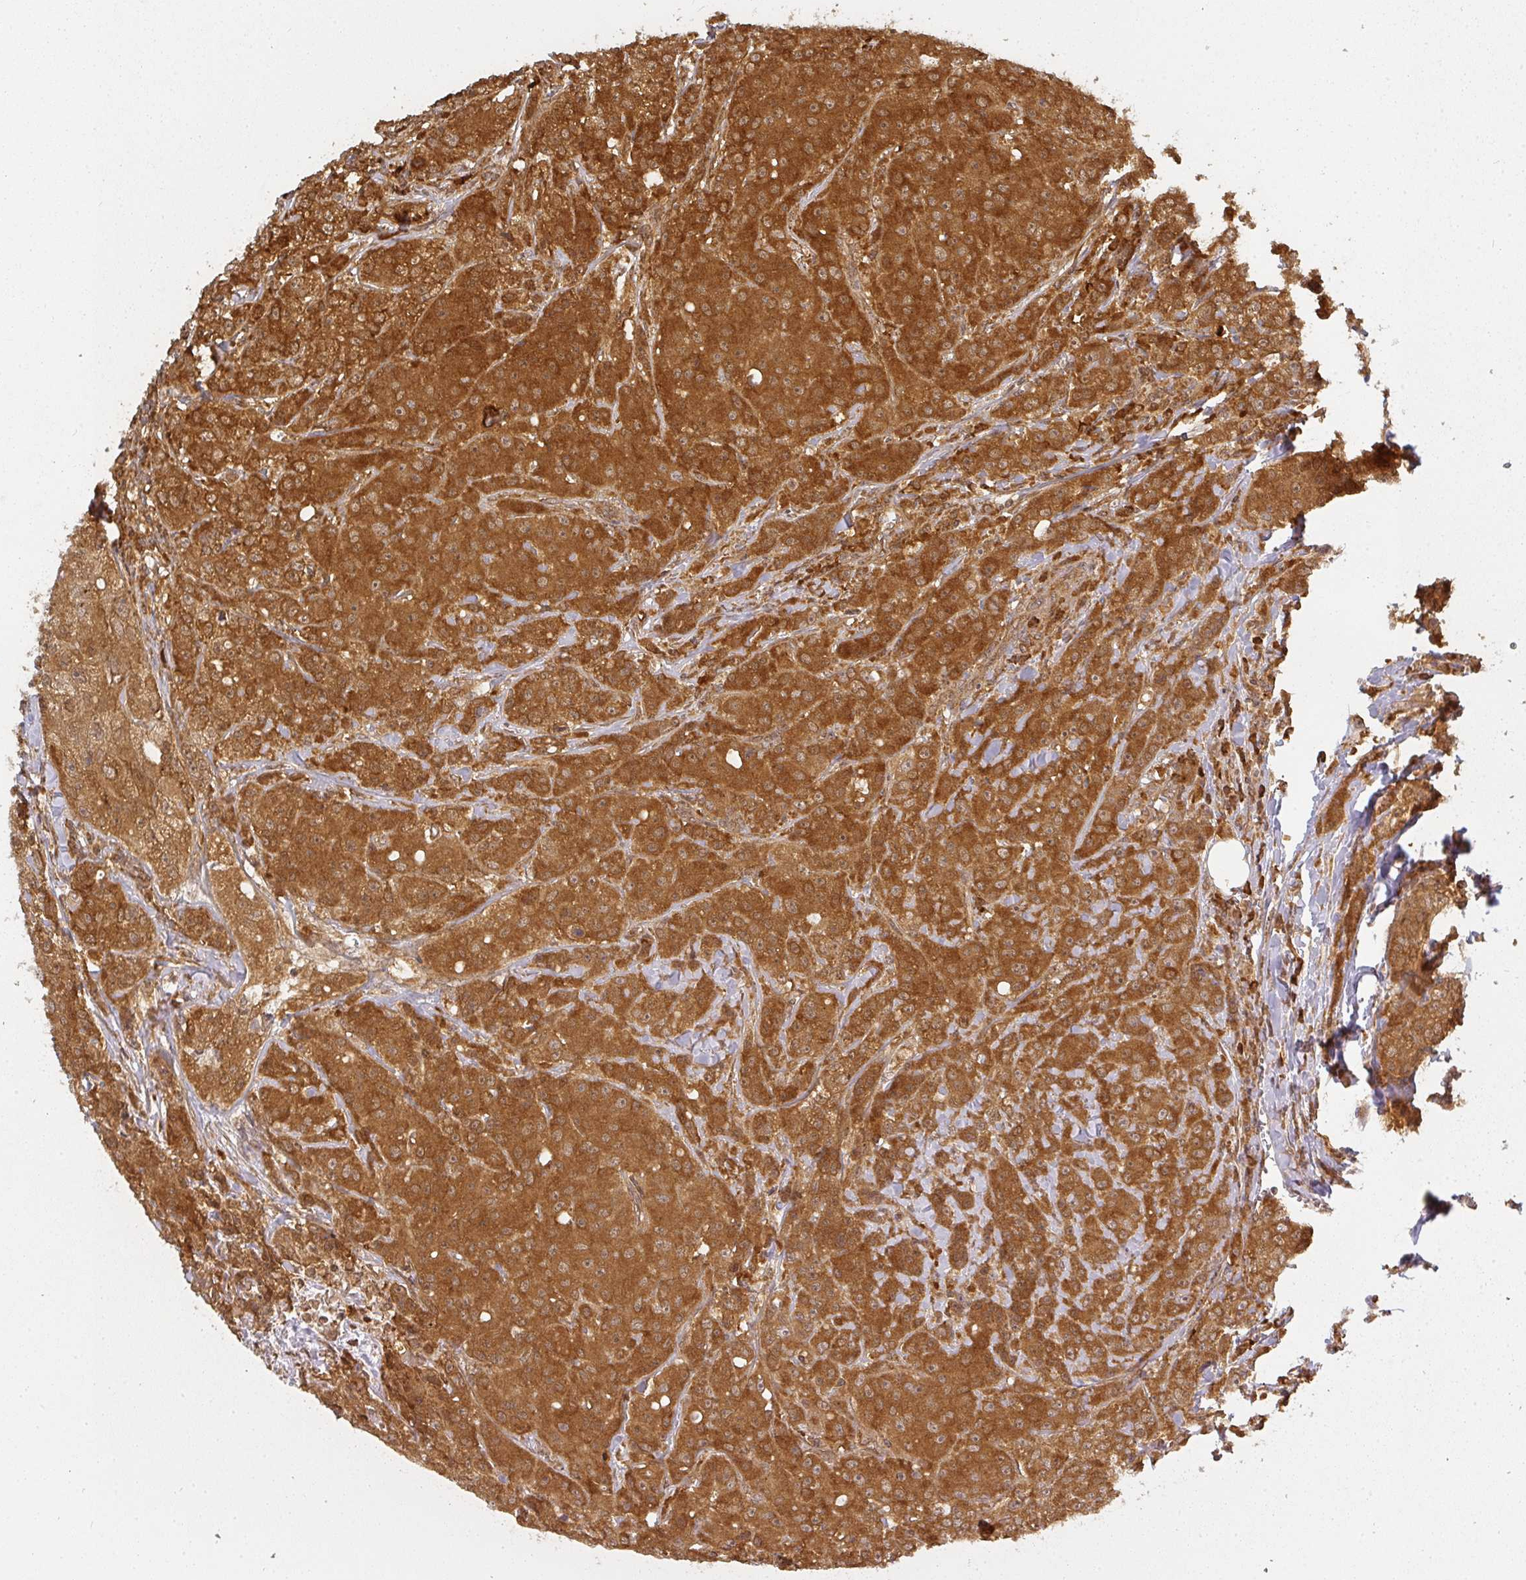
{"staining": {"intensity": "strong", "quantity": ">75%", "location": "cytoplasmic/membranous"}, "tissue": "breast cancer", "cell_type": "Tumor cells", "image_type": "cancer", "snomed": [{"axis": "morphology", "description": "Duct carcinoma"}, {"axis": "topography", "description": "Breast"}], "caption": "A high amount of strong cytoplasmic/membranous positivity is present in approximately >75% of tumor cells in breast cancer (intraductal carcinoma) tissue. The staining was performed using DAB to visualize the protein expression in brown, while the nuclei were stained in blue with hematoxylin (Magnification: 20x).", "gene": "PPP6R3", "patient": {"sex": "female", "age": 43}}